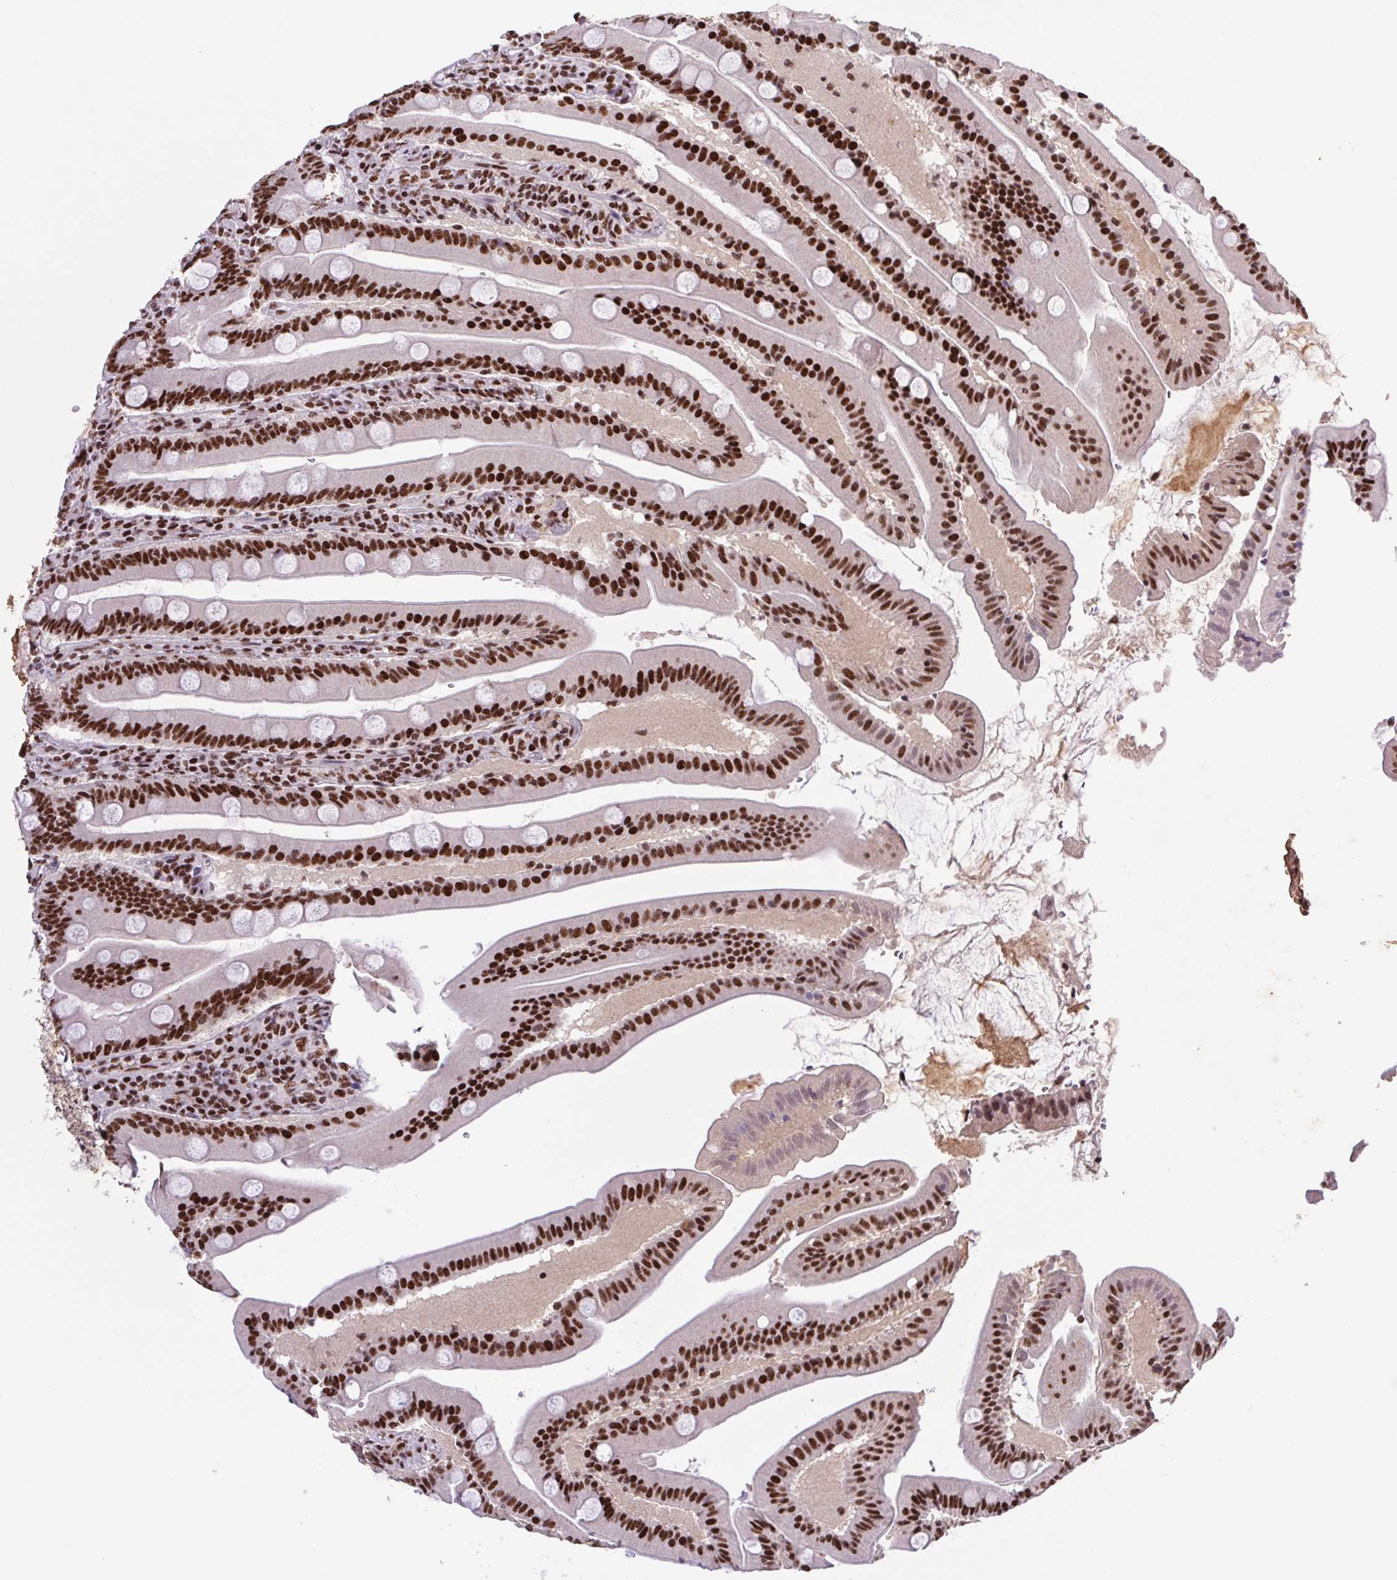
{"staining": {"intensity": "strong", "quantity": ">75%", "location": "nuclear"}, "tissue": "small intestine", "cell_type": "Glandular cells", "image_type": "normal", "snomed": [{"axis": "morphology", "description": "Normal tissue, NOS"}, {"axis": "topography", "description": "Small intestine"}], "caption": "Immunohistochemistry staining of benign small intestine, which reveals high levels of strong nuclear expression in approximately >75% of glandular cells indicating strong nuclear protein staining. The staining was performed using DAB (3,3'-diaminobenzidine) (brown) for protein detection and nuclei were counterstained in hematoxylin (blue).", "gene": "LDLRAD4", "patient": {"sex": "male", "age": 37}}